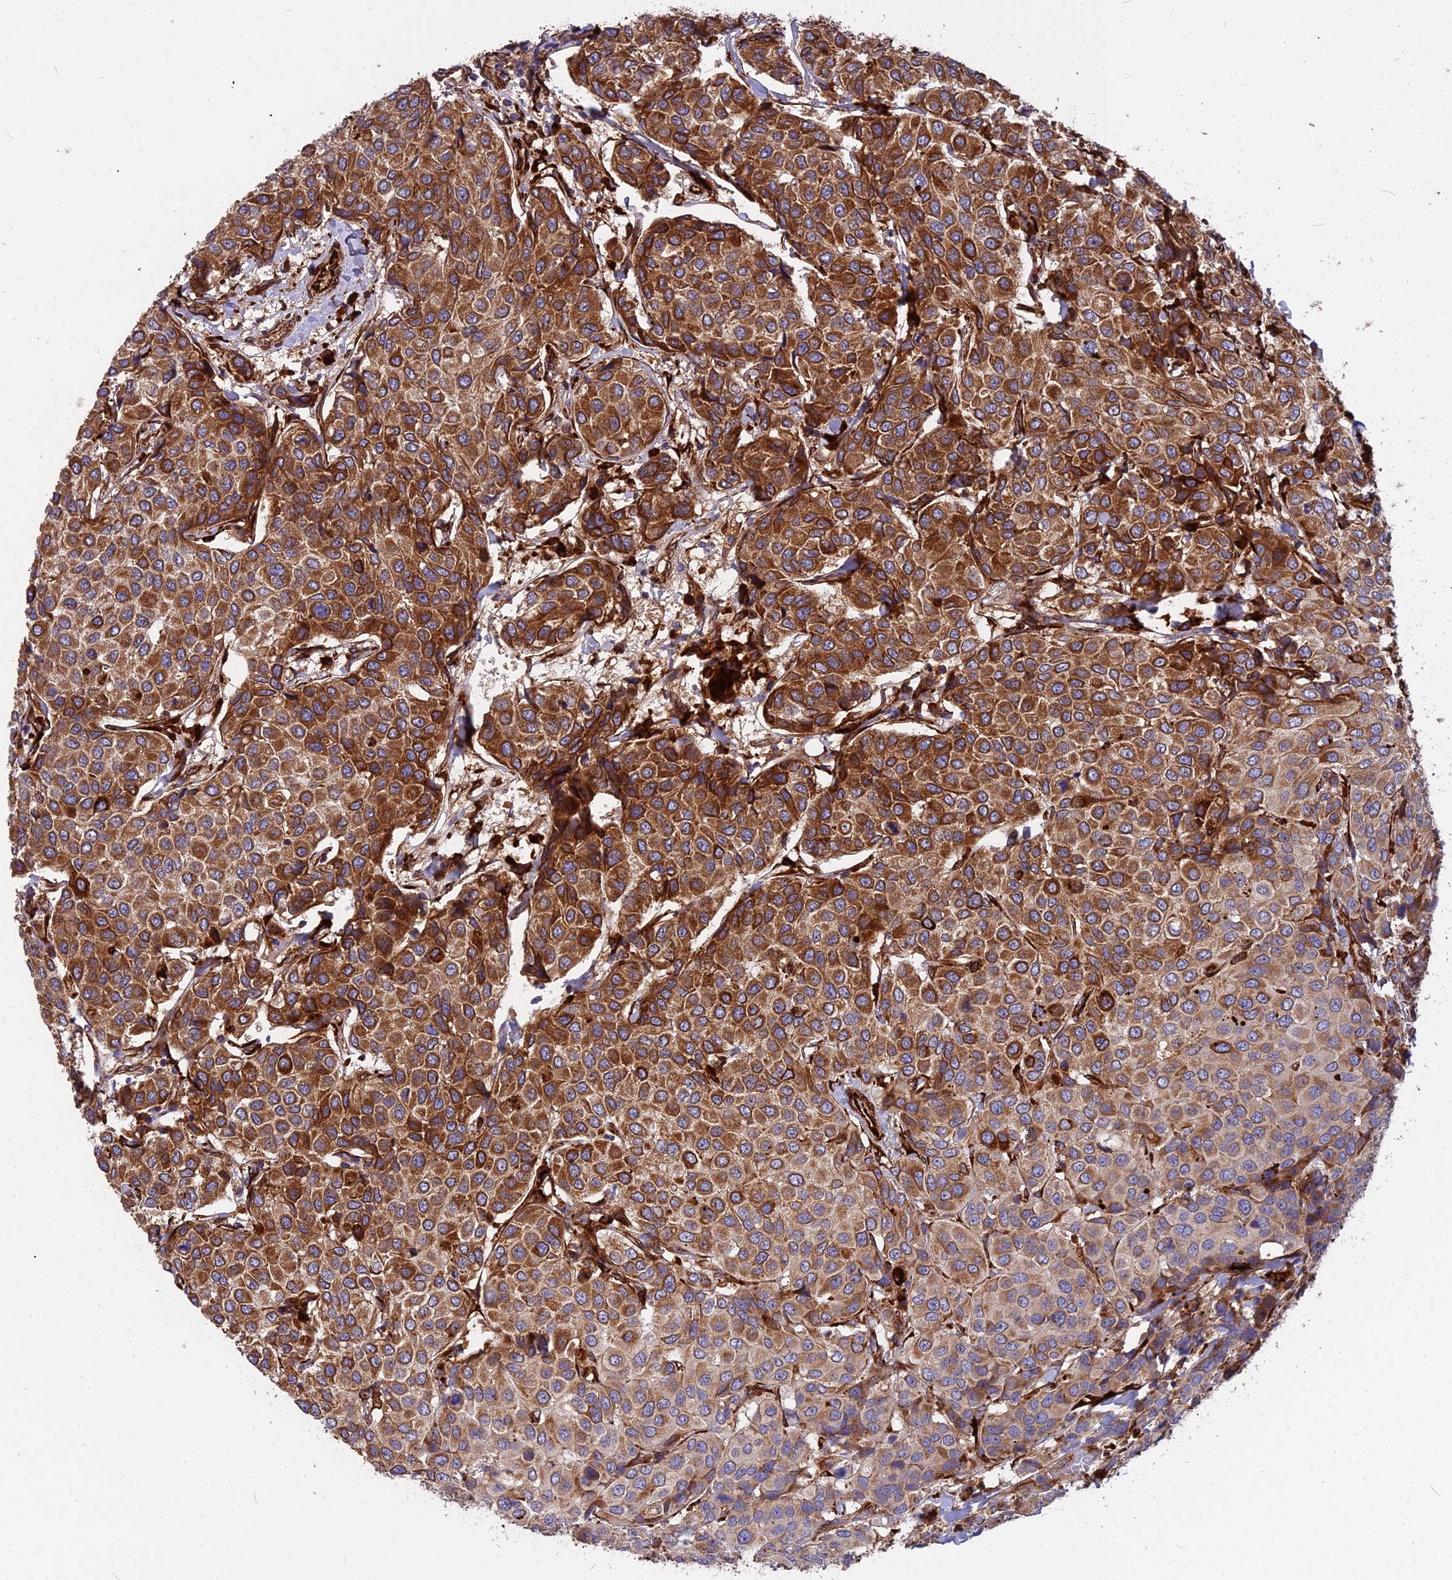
{"staining": {"intensity": "moderate", "quantity": ">75%", "location": "cytoplasmic/membranous"}, "tissue": "breast cancer", "cell_type": "Tumor cells", "image_type": "cancer", "snomed": [{"axis": "morphology", "description": "Duct carcinoma"}, {"axis": "topography", "description": "Breast"}], "caption": "This is a photomicrograph of immunohistochemistry staining of breast cancer, which shows moderate positivity in the cytoplasmic/membranous of tumor cells.", "gene": "NDUFAF7", "patient": {"sex": "female", "age": 55}}